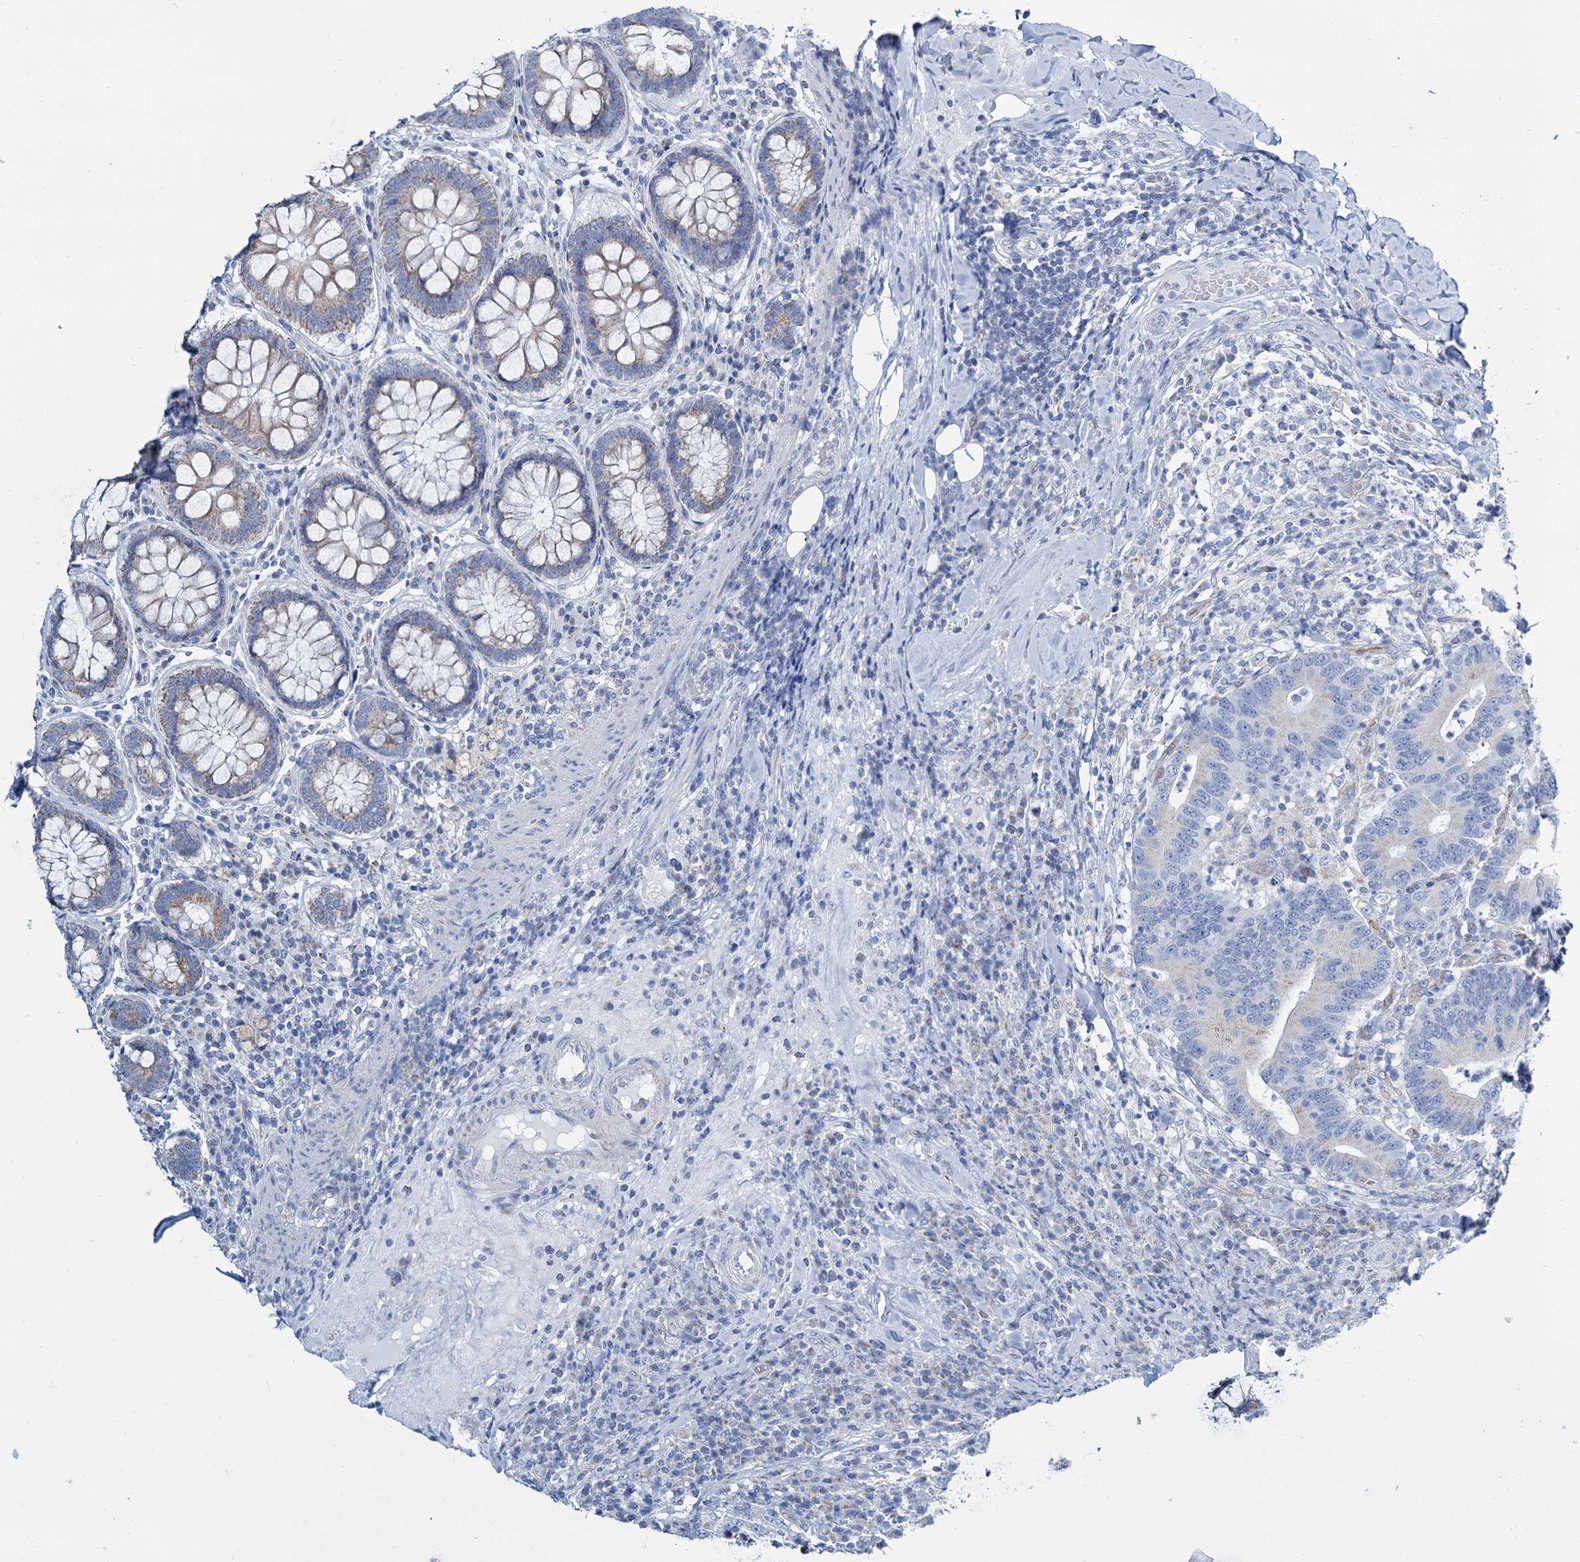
{"staining": {"intensity": "negative", "quantity": "none", "location": "none"}, "tissue": "colorectal cancer", "cell_type": "Tumor cells", "image_type": "cancer", "snomed": [{"axis": "morphology", "description": "Adenocarcinoma, NOS"}, {"axis": "topography", "description": "Colon"}], "caption": "IHC histopathology image of neoplastic tissue: human colorectal adenocarcinoma stained with DAB shows no significant protein expression in tumor cells.", "gene": "SLC1A3", "patient": {"sex": "female", "age": 66}}